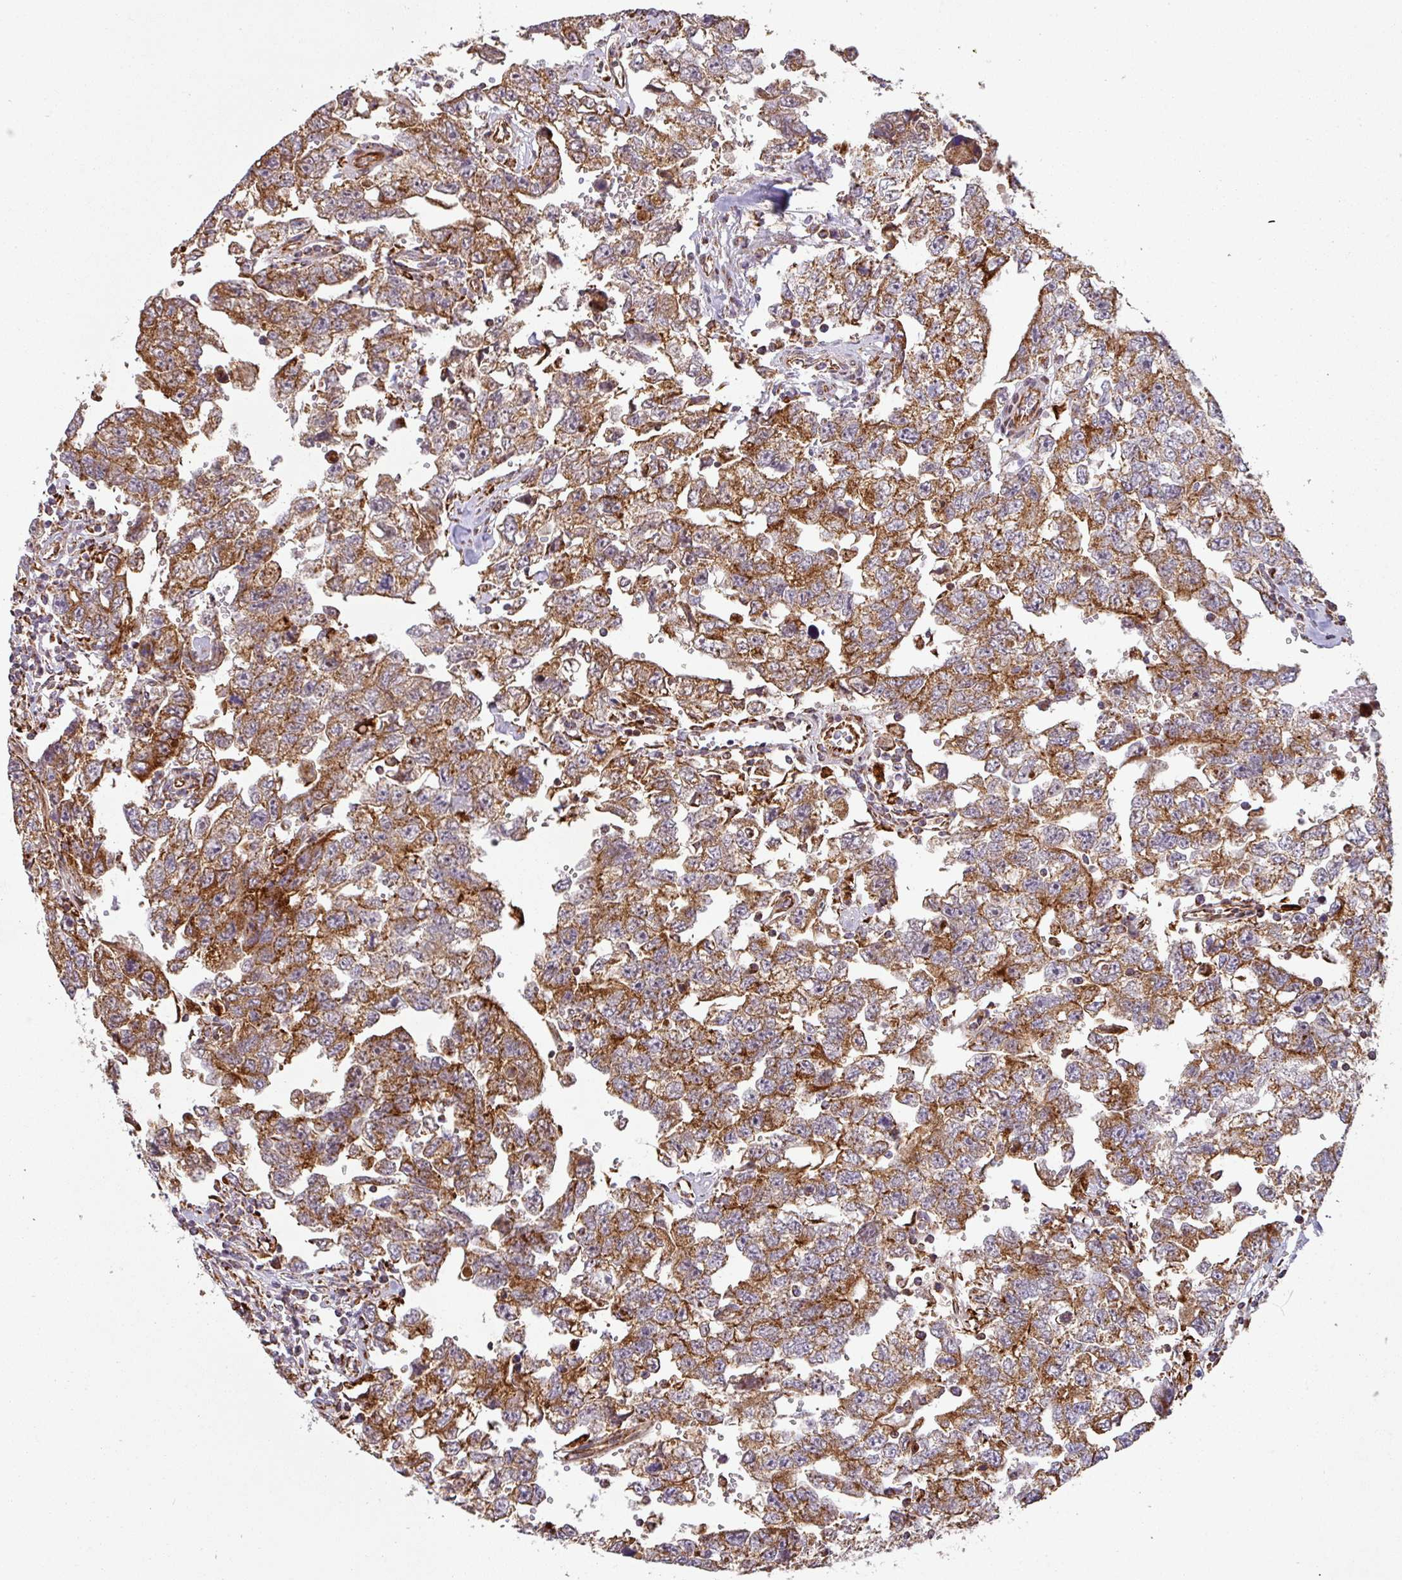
{"staining": {"intensity": "strong", "quantity": "25%-75%", "location": "cytoplasmic/membranous"}, "tissue": "testis cancer", "cell_type": "Tumor cells", "image_type": "cancer", "snomed": [{"axis": "morphology", "description": "Carcinoma, Embryonal, NOS"}, {"axis": "topography", "description": "Testis"}], "caption": "About 25%-75% of tumor cells in testis cancer (embryonal carcinoma) show strong cytoplasmic/membranous protein positivity as visualized by brown immunohistochemical staining.", "gene": "GPD2", "patient": {"sex": "male", "age": 22}}